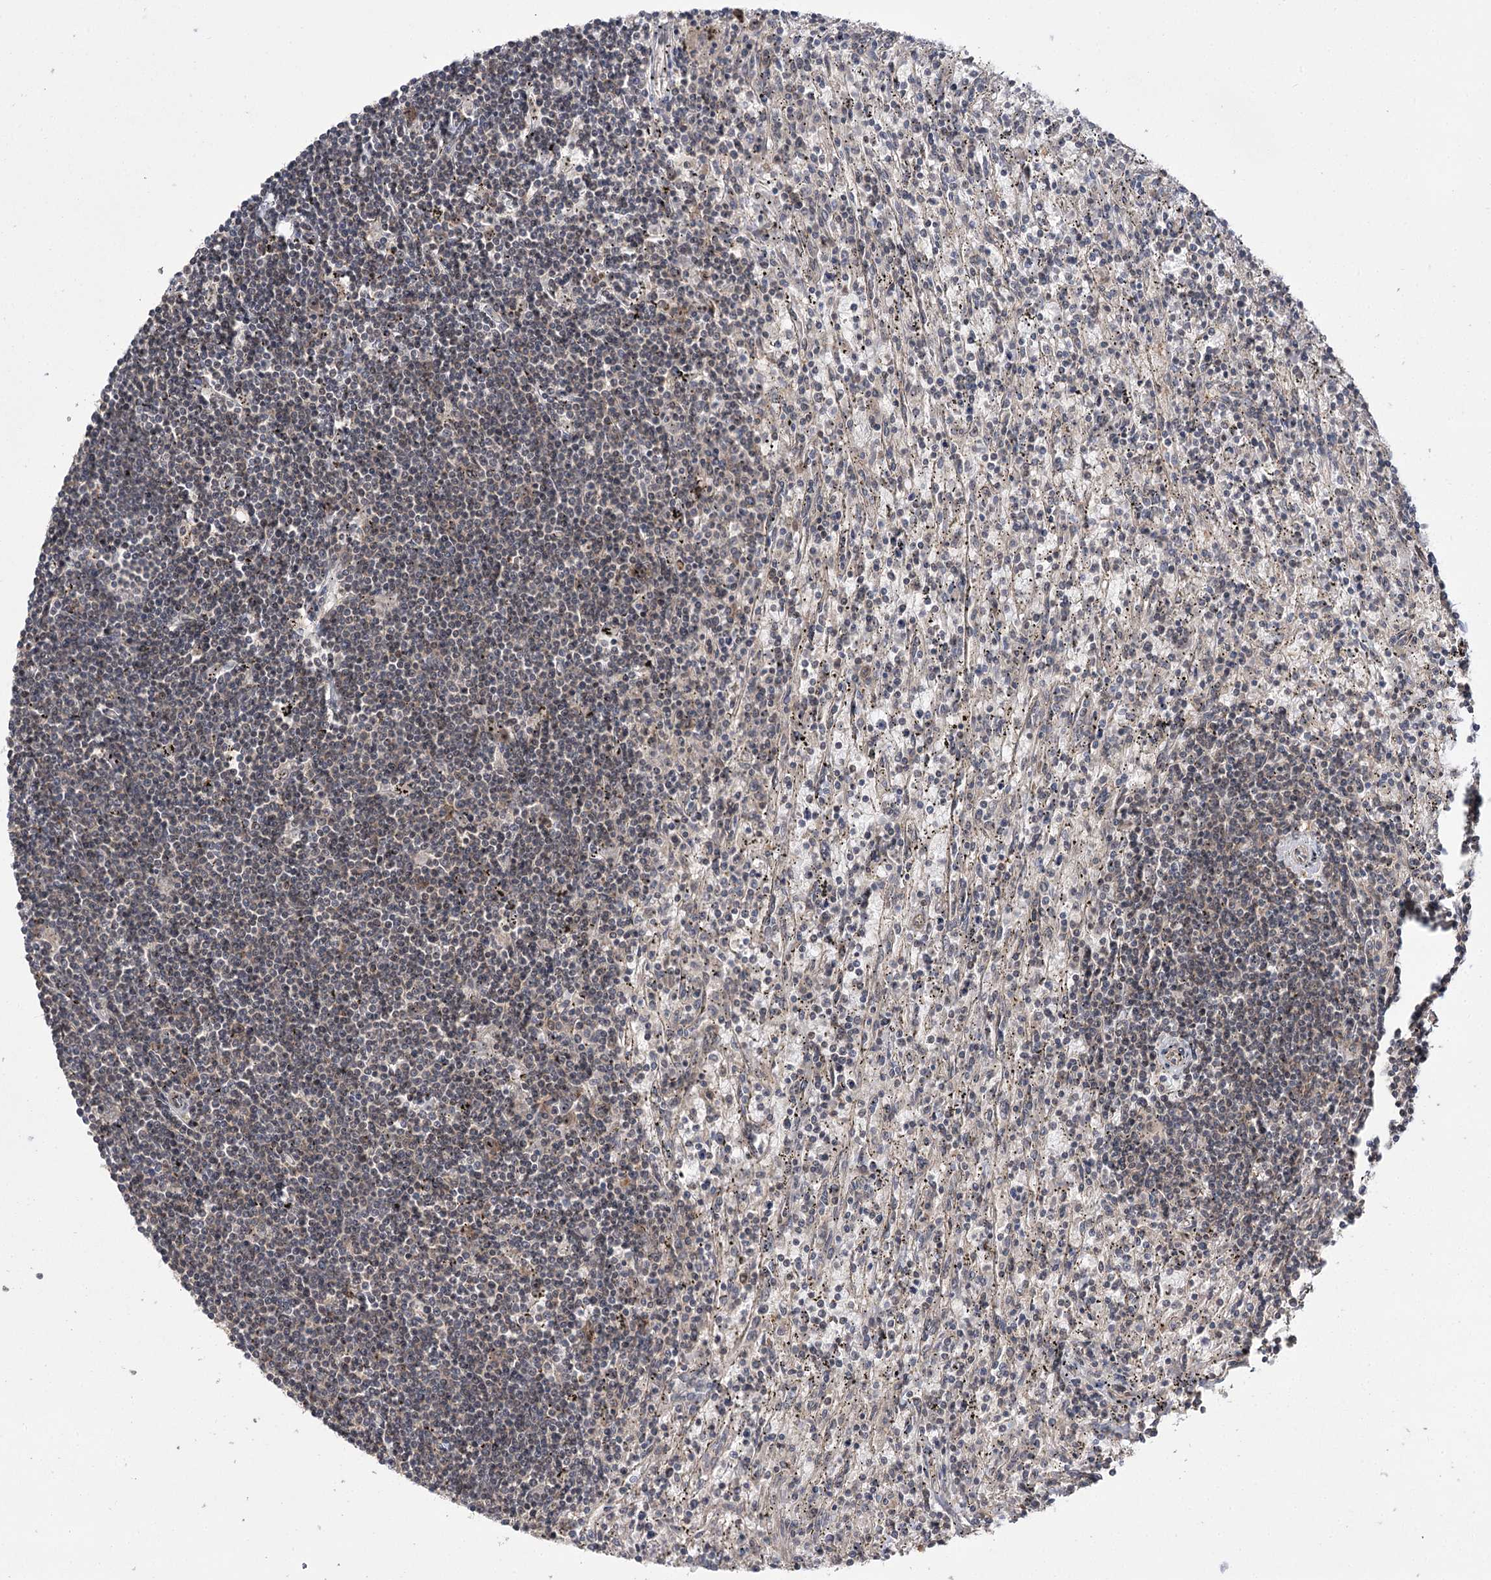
{"staining": {"intensity": "negative", "quantity": "none", "location": "none"}, "tissue": "lymphoma", "cell_type": "Tumor cells", "image_type": "cancer", "snomed": [{"axis": "morphology", "description": "Malignant lymphoma, non-Hodgkin's type, Low grade"}, {"axis": "topography", "description": "Spleen"}], "caption": "Tumor cells show no significant protein staining in malignant lymphoma, non-Hodgkin's type (low-grade). (DAB (3,3'-diaminobenzidine) immunohistochemistry visualized using brightfield microscopy, high magnification).", "gene": "CCDC59", "patient": {"sex": "male", "age": 76}}